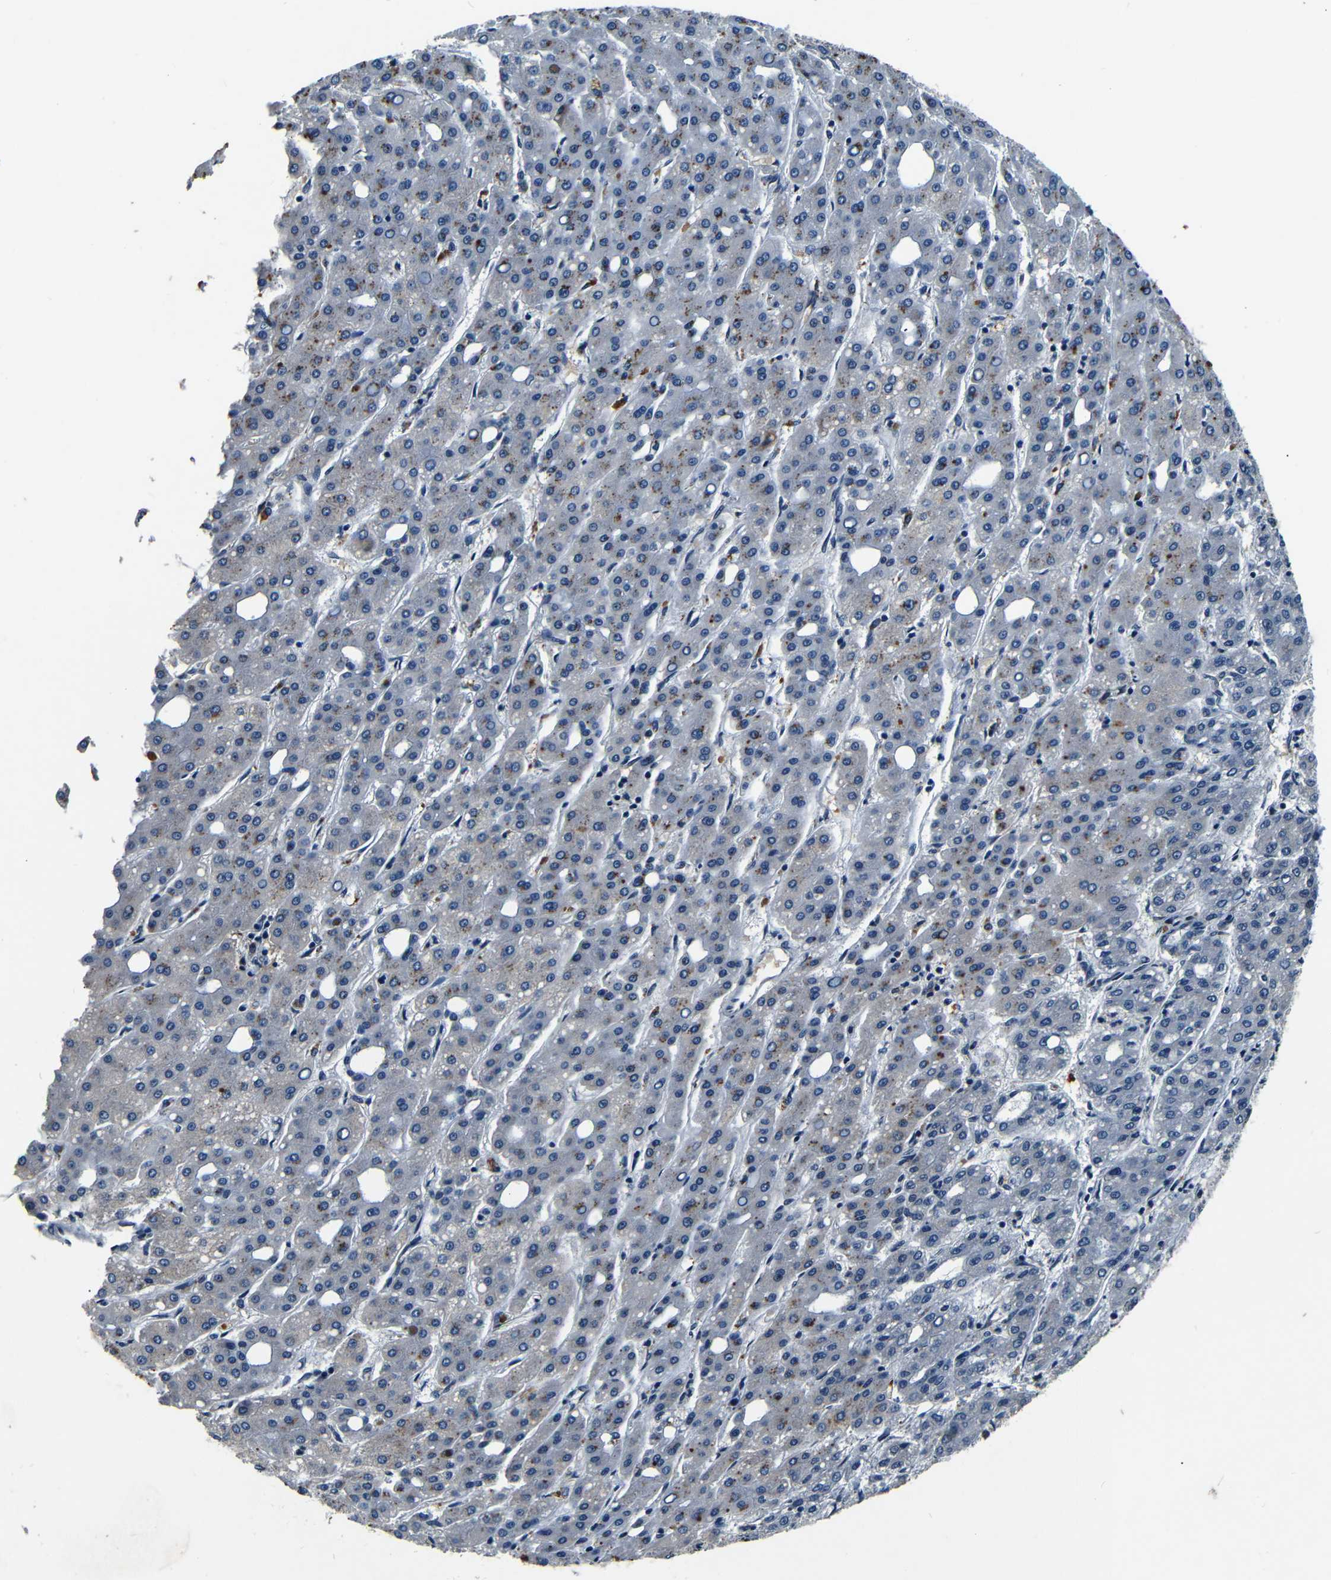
{"staining": {"intensity": "negative", "quantity": "none", "location": "none"}, "tissue": "liver cancer", "cell_type": "Tumor cells", "image_type": "cancer", "snomed": [{"axis": "morphology", "description": "Carcinoma, Hepatocellular, NOS"}, {"axis": "topography", "description": "Liver"}], "caption": "A histopathology image of hepatocellular carcinoma (liver) stained for a protein shows no brown staining in tumor cells.", "gene": "FOXD4", "patient": {"sex": "male", "age": 65}}